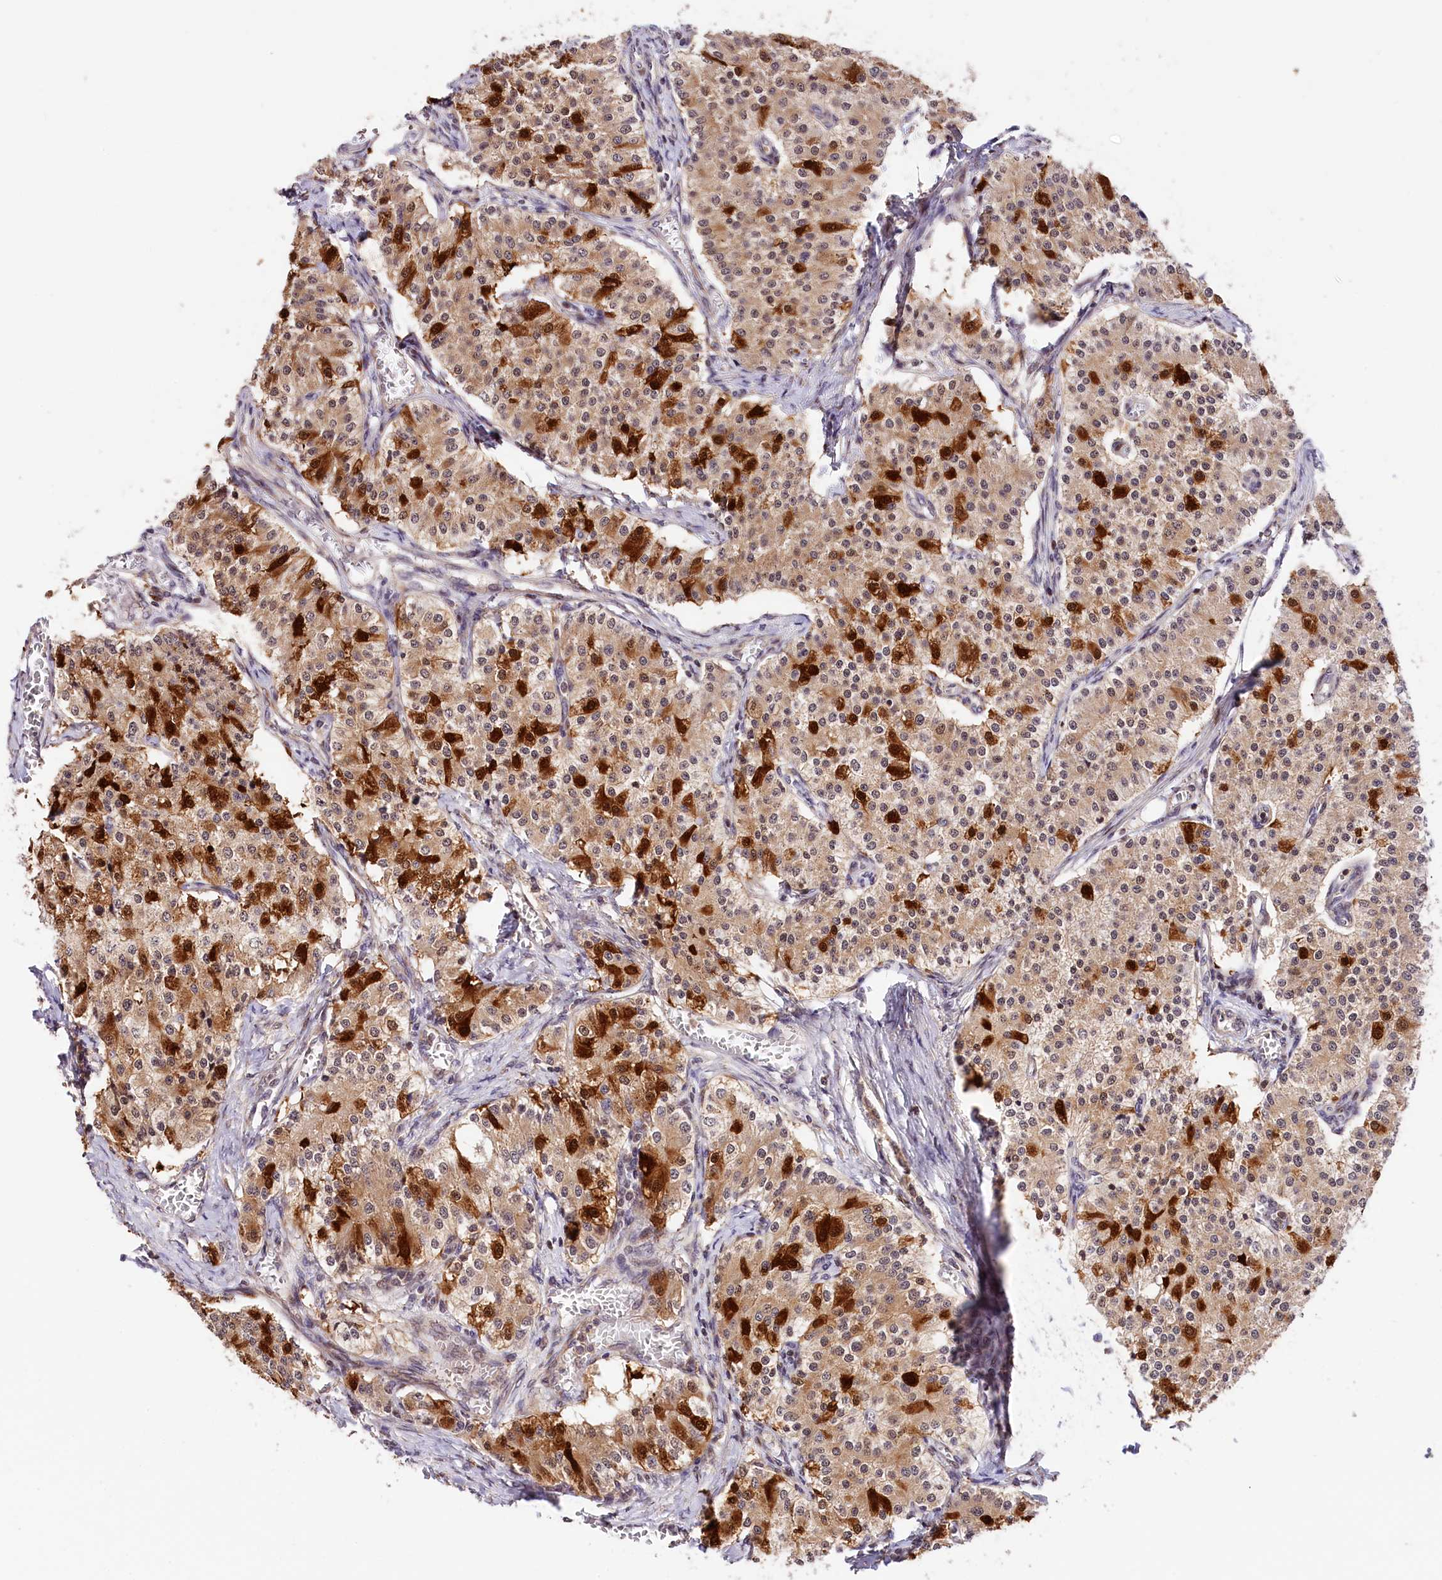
{"staining": {"intensity": "strong", "quantity": "25%-75%", "location": "cytoplasmic/membranous,nuclear"}, "tissue": "carcinoid", "cell_type": "Tumor cells", "image_type": "cancer", "snomed": [{"axis": "morphology", "description": "Carcinoid, malignant, NOS"}, {"axis": "topography", "description": "Colon"}], "caption": "Immunohistochemistry photomicrograph of neoplastic tissue: malignant carcinoid stained using immunohistochemistry demonstrates high levels of strong protein expression localized specifically in the cytoplasmic/membranous and nuclear of tumor cells, appearing as a cytoplasmic/membranous and nuclear brown color.", "gene": "CHORDC1", "patient": {"sex": "female", "age": 52}}